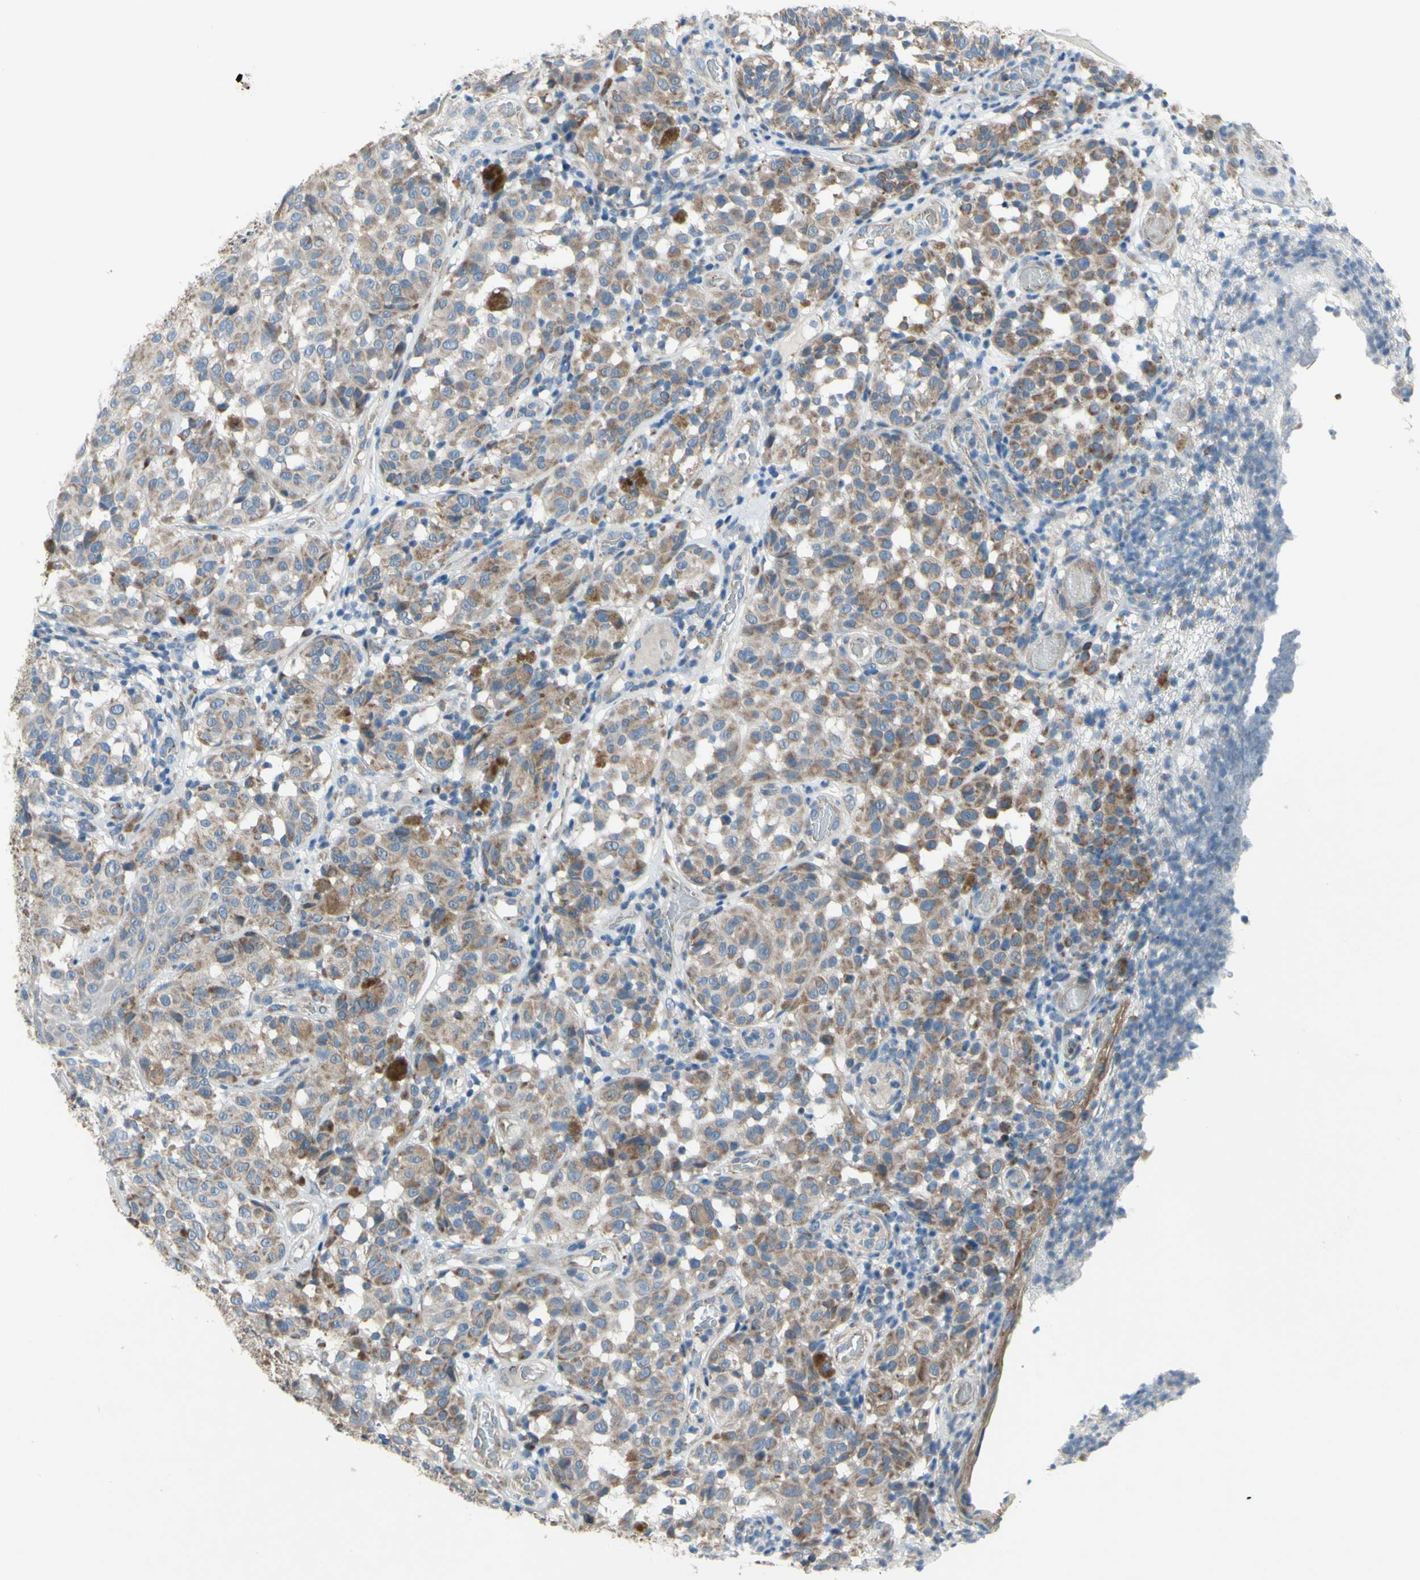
{"staining": {"intensity": "moderate", "quantity": ">75%", "location": "cytoplasmic/membranous"}, "tissue": "melanoma", "cell_type": "Tumor cells", "image_type": "cancer", "snomed": [{"axis": "morphology", "description": "Malignant melanoma, NOS"}, {"axis": "topography", "description": "Skin"}], "caption": "Moderate cytoplasmic/membranous positivity is identified in about >75% of tumor cells in malignant melanoma.", "gene": "GRAMD2B", "patient": {"sex": "female", "age": 46}}